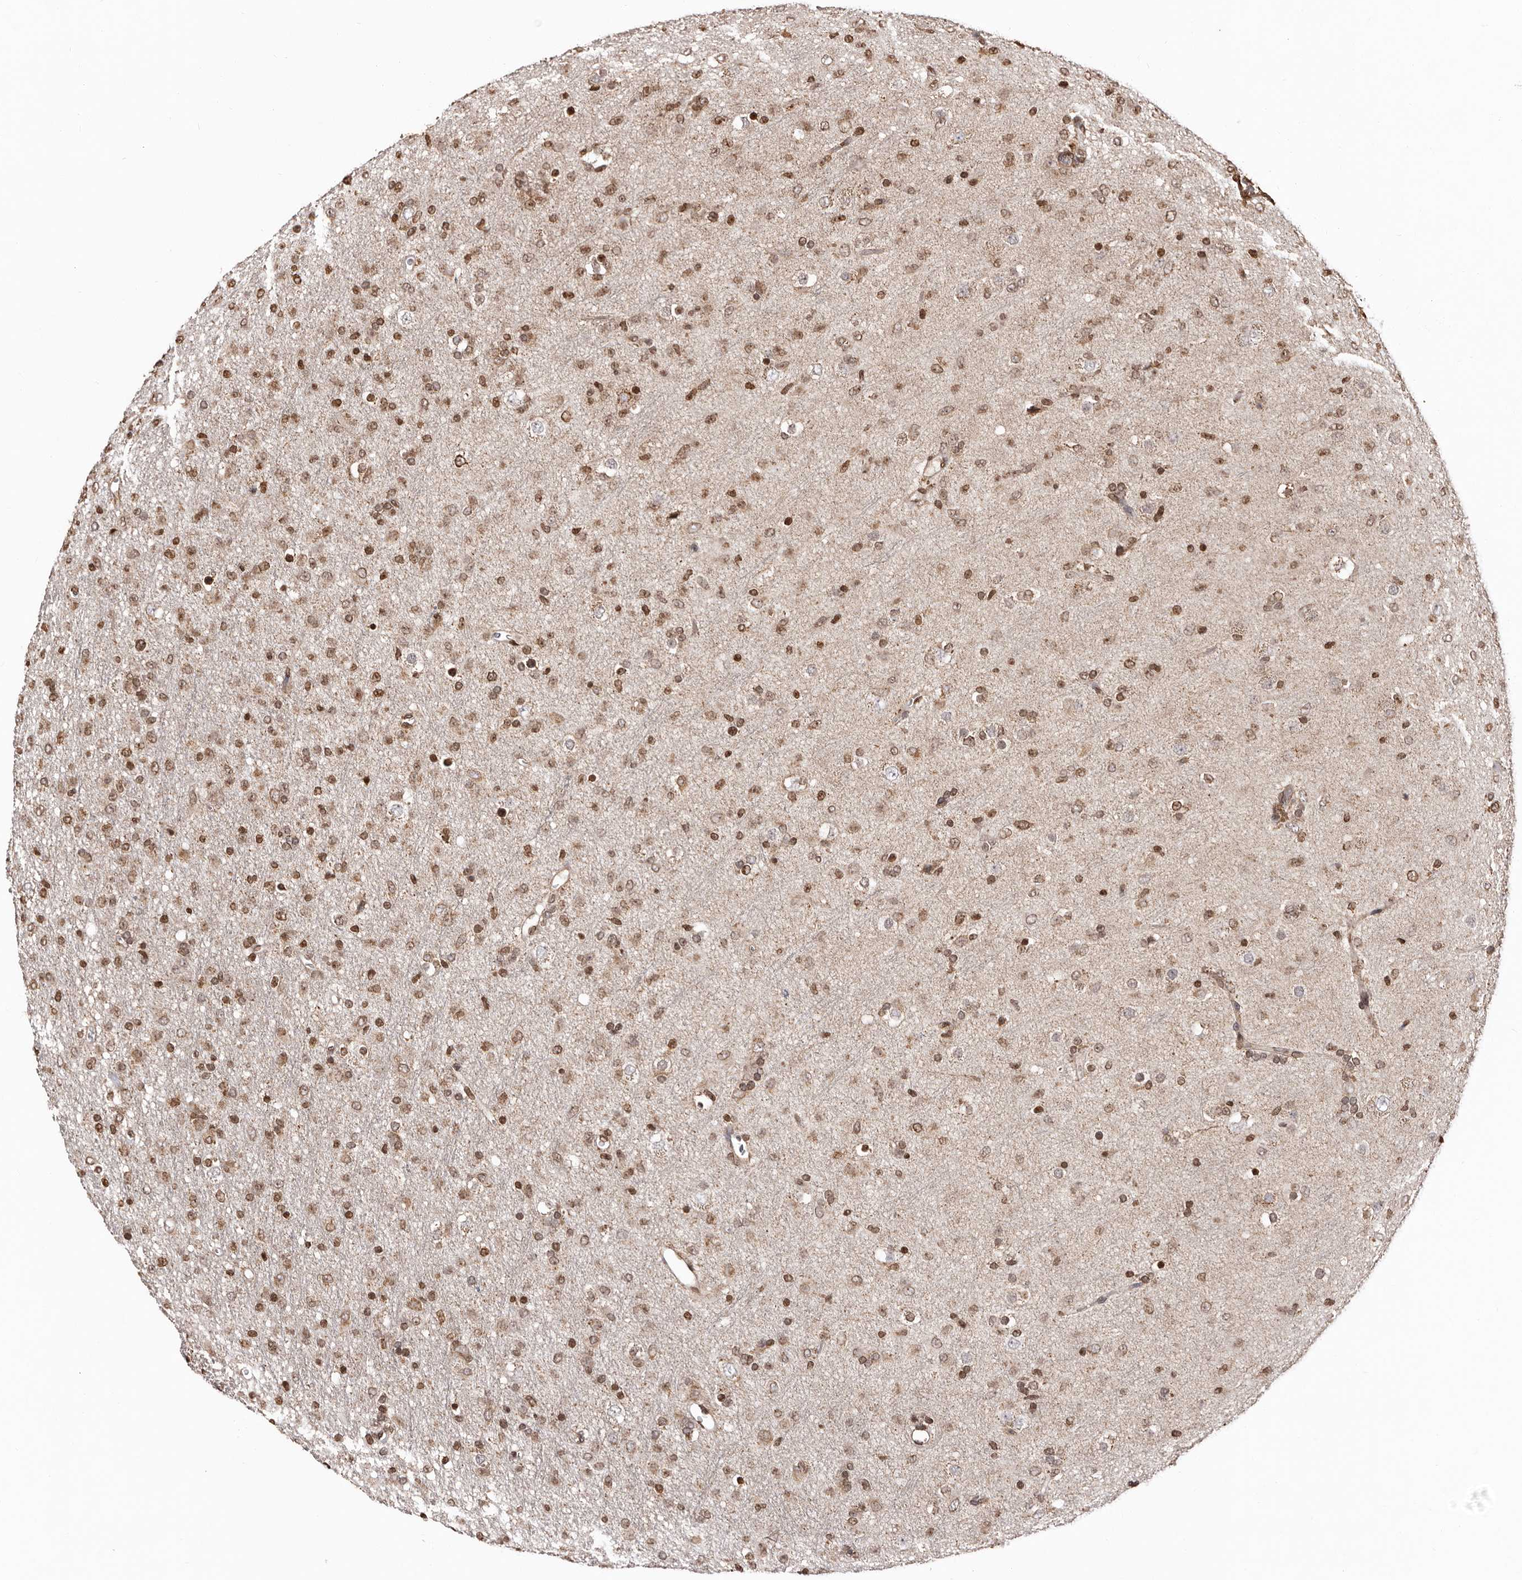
{"staining": {"intensity": "moderate", "quantity": ">75%", "location": "nuclear"}, "tissue": "glioma", "cell_type": "Tumor cells", "image_type": "cancer", "snomed": [{"axis": "morphology", "description": "Glioma, malignant, Low grade"}, {"axis": "topography", "description": "Brain"}], "caption": "Approximately >75% of tumor cells in glioma display moderate nuclear protein staining as visualized by brown immunohistochemical staining.", "gene": "CCDC190", "patient": {"sex": "male", "age": 65}}